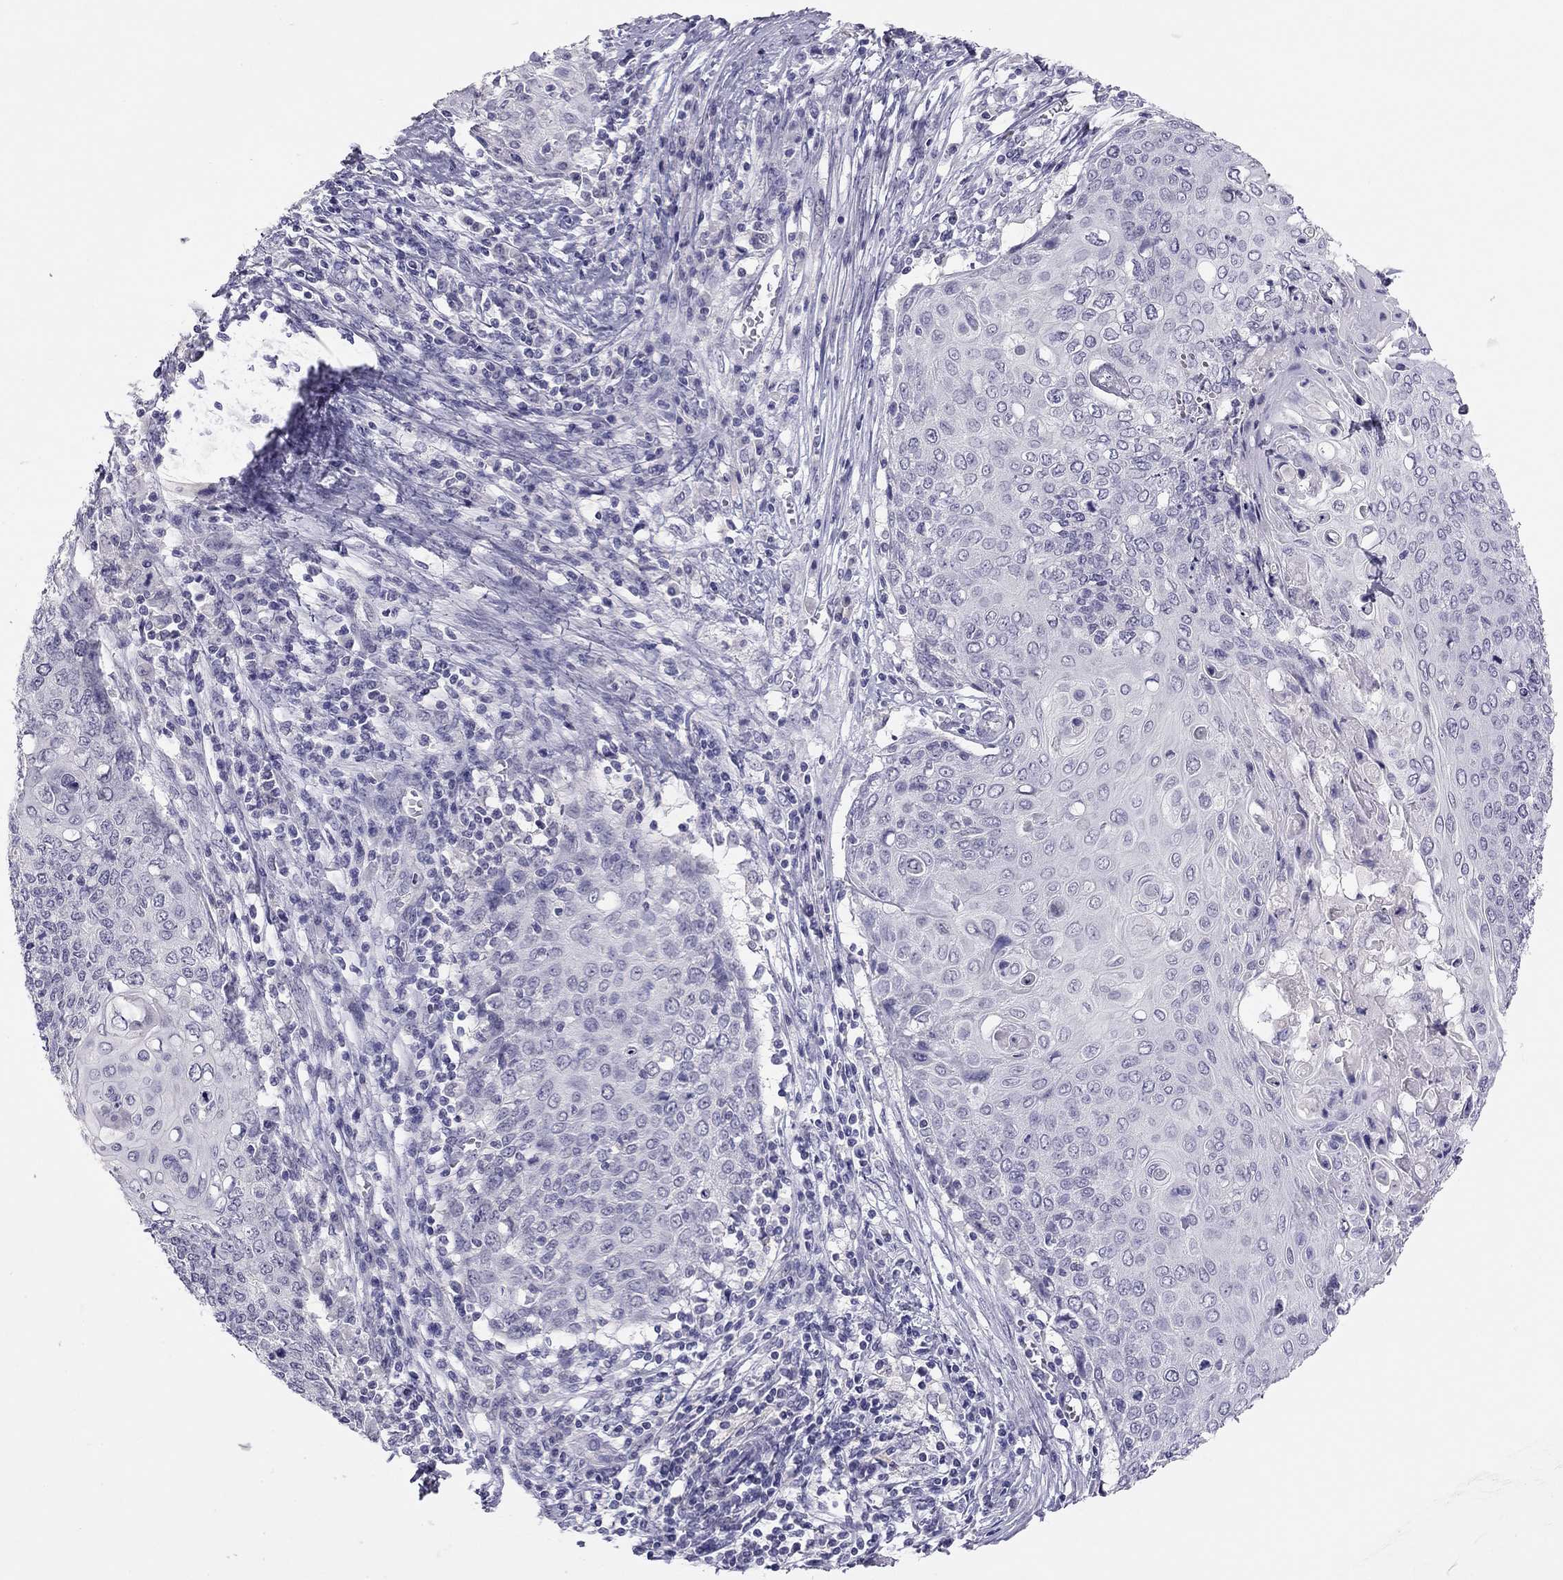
{"staining": {"intensity": "negative", "quantity": "none", "location": "none"}, "tissue": "cervical cancer", "cell_type": "Tumor cells", "image_type": "cancer", "snomed": [{"axis": "morphology", "description": "Squamous cell carcinoma, NOS"}, {"axis": "topography", "description": "Cervix"}], "caption": "Tumor cells show no significant staining in cervical cancer.", "gene": "ADORA2A", "patient": {"sex": "female", "age": 39}}